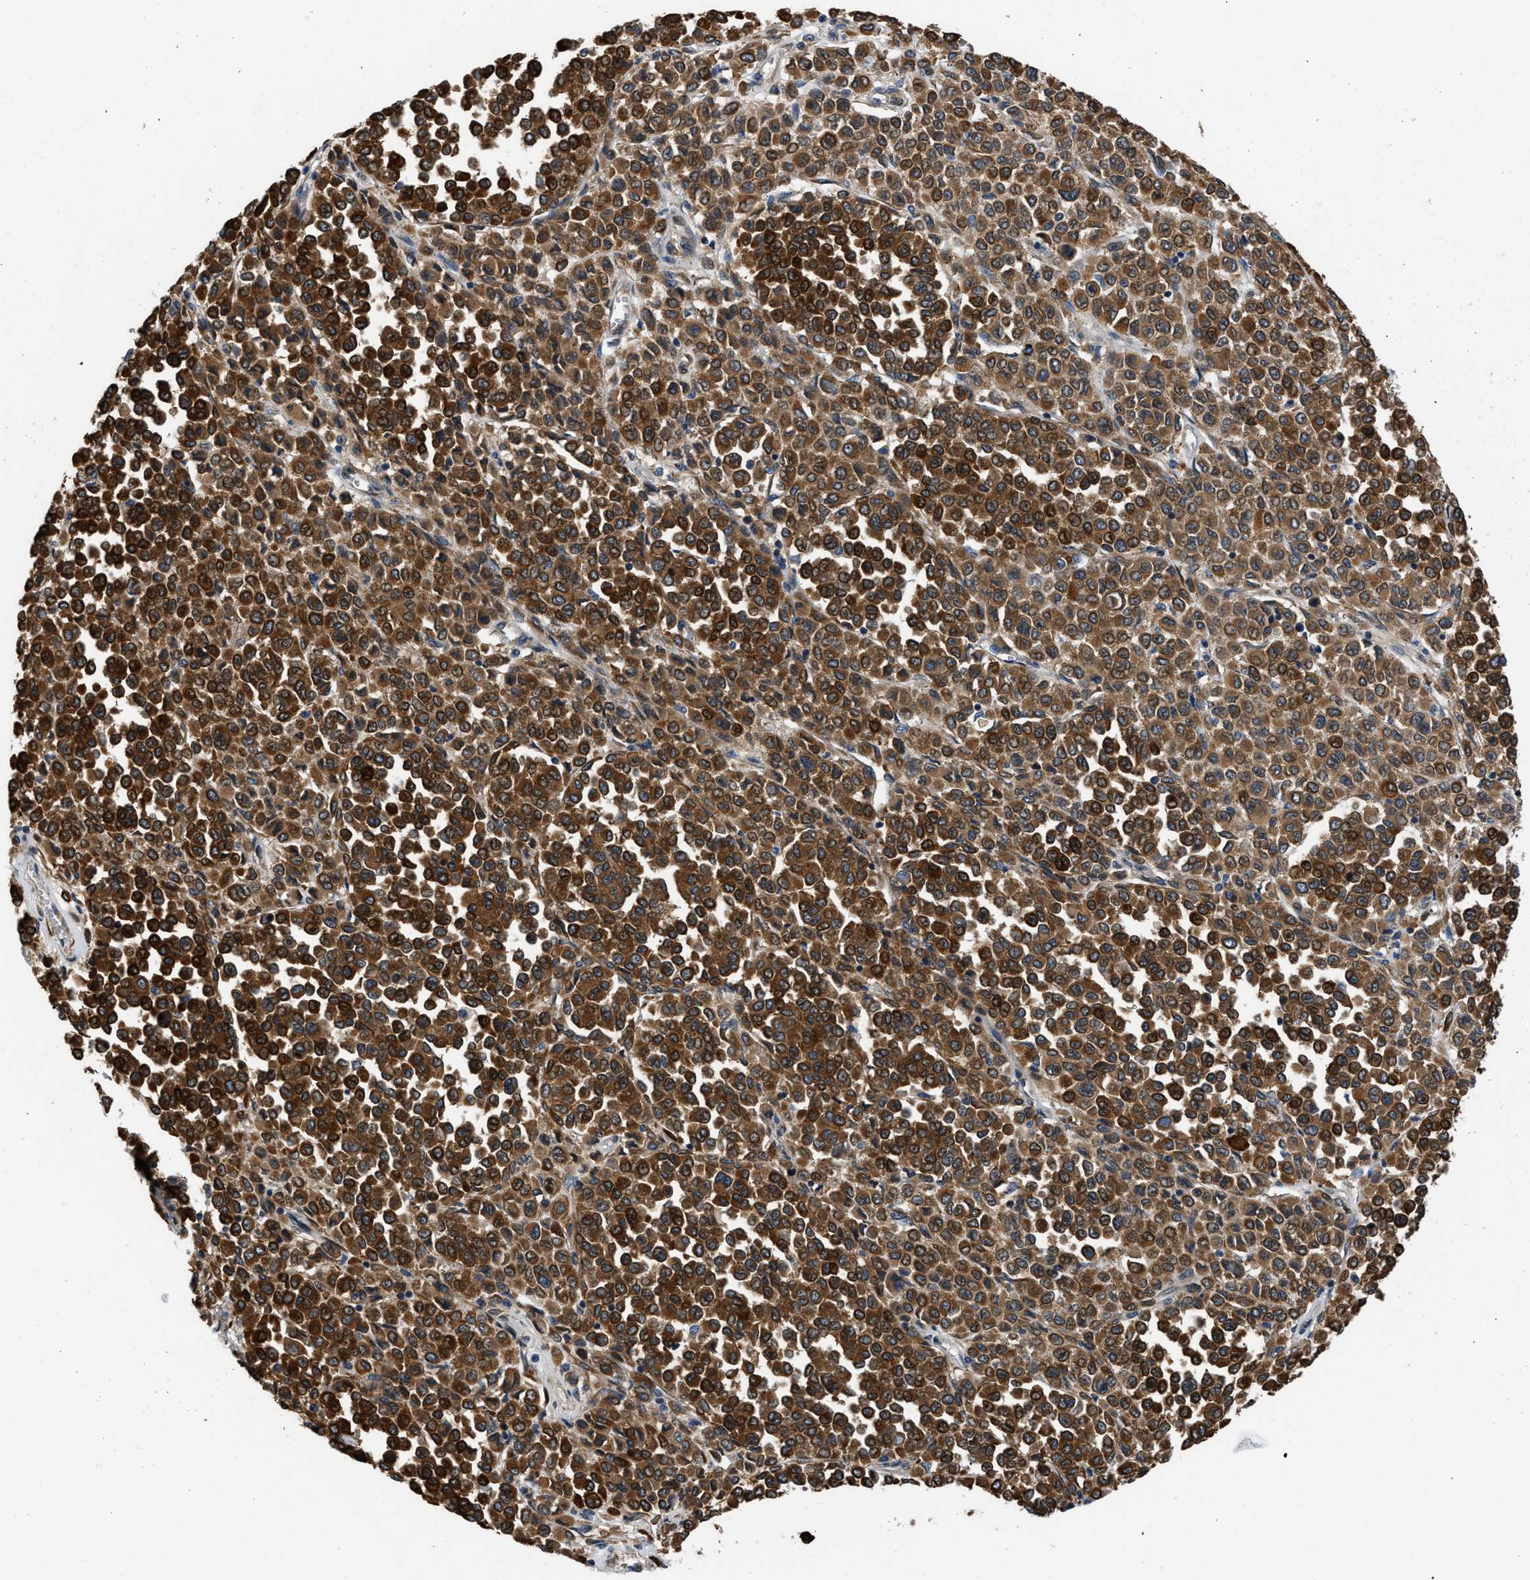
{"staining": {"intensity": "strong", "quantity": ">75%", "location": "cytoplasmic/membranous"}, "tissue": "melanoma", "cell_type": "Tumor cells", "image_type": "cancer", "snomed": [{"axis": "morphology", "description": "Malignant melanoma, Metastatic site"}, {"axis": "topography", "description": "Pancreas"}], "caption": "Tumor cells demonstrate high levels of strong cytoplasmic/membranous staining in approximately >75% of cells in melanoma. (brown staining indicates protein expression, while blue staining denotes nuclei).", "gene": "ARL6IP5", "patient": {"sex": "female", "age": 30}}